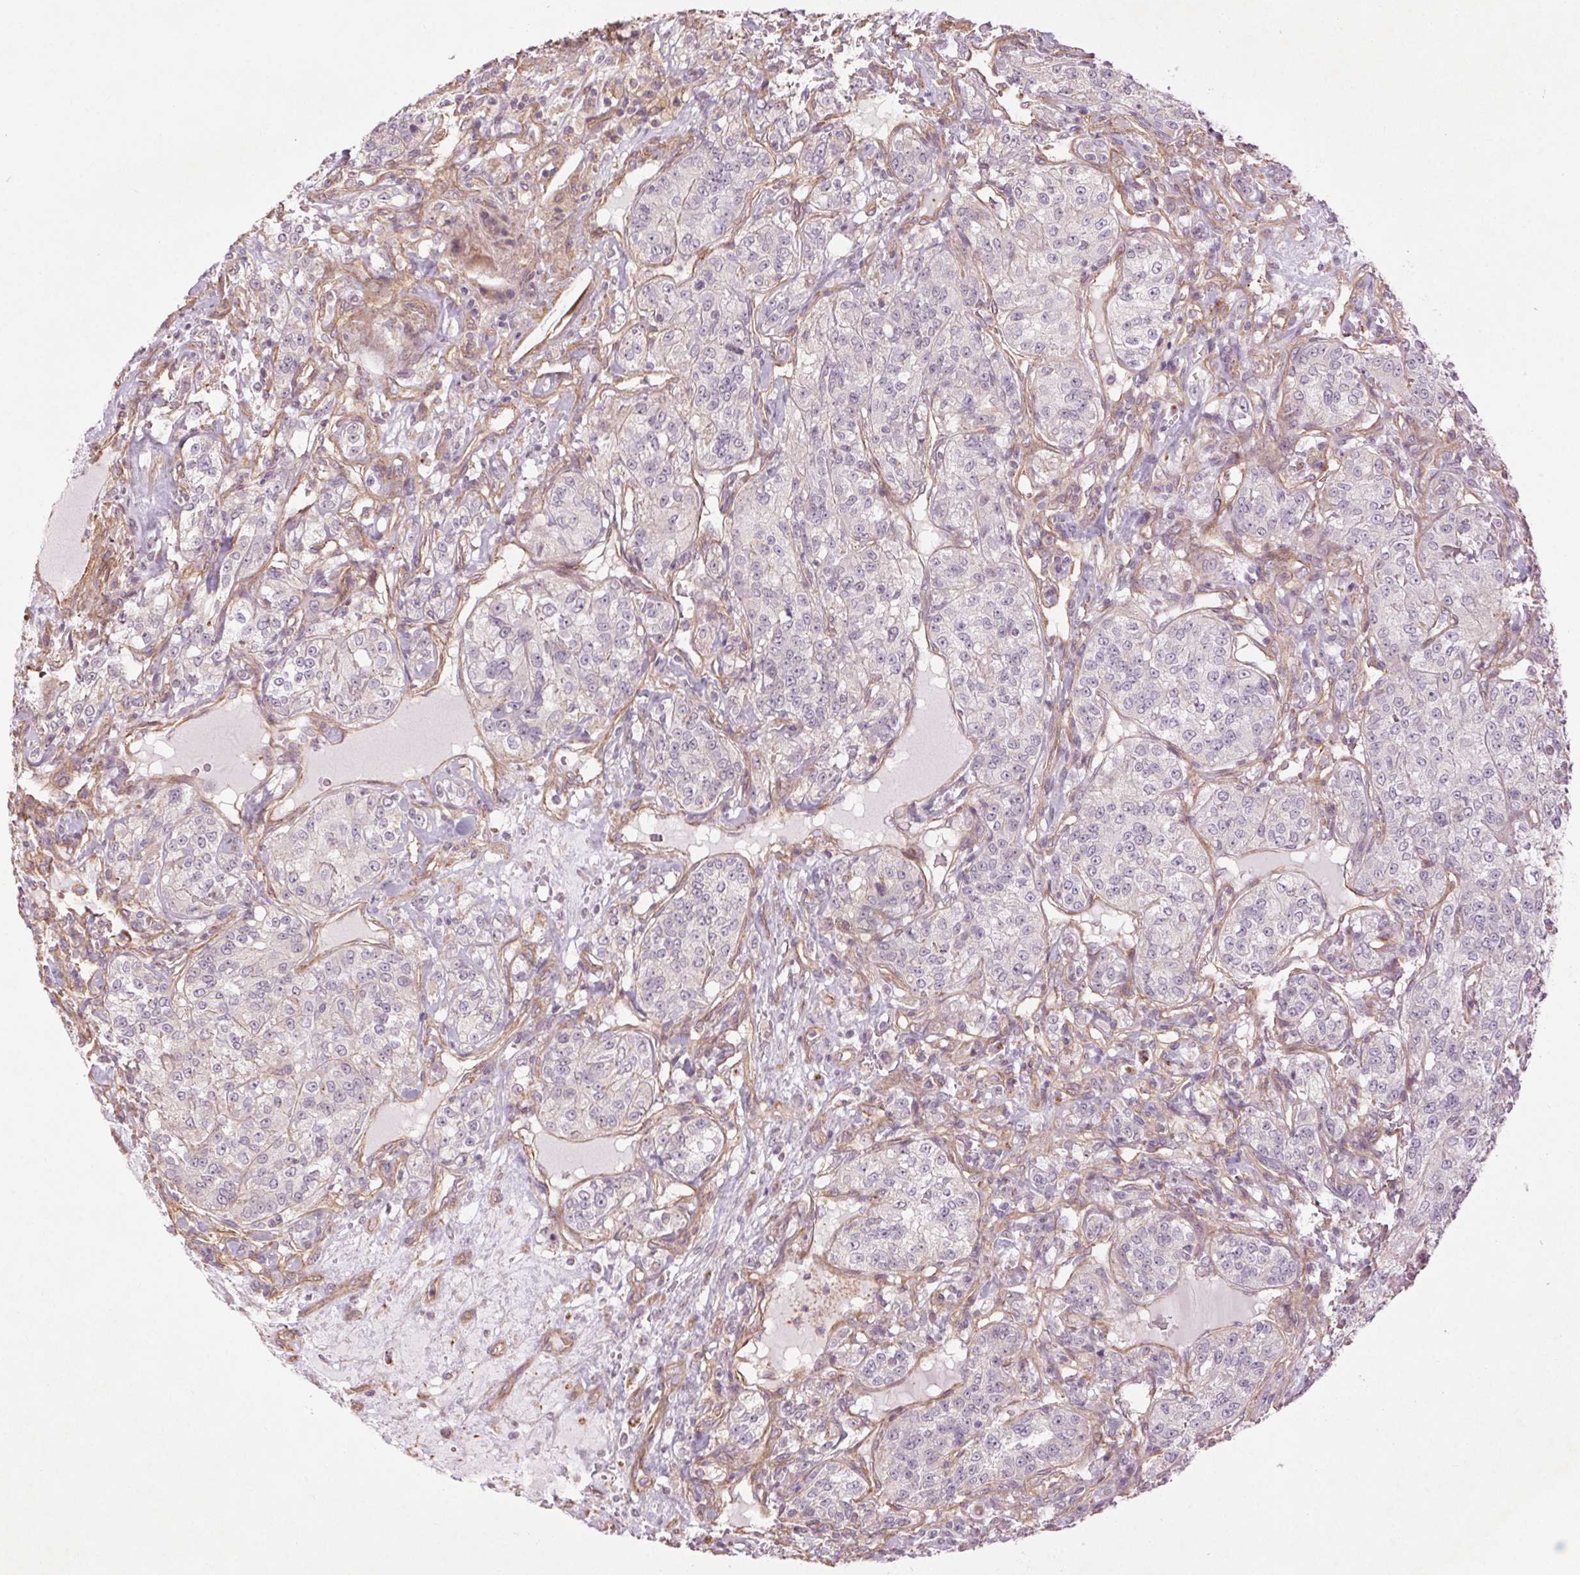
{"staining": {"intensity": "negative", "quantity": "none", "location": "none"}, "tissue": "renal cancer", "cell_type": "Tumor cells", "image_type": "cancer", "snomed": [{"axis": "morphology", "description": "Adenocarcinoma, NOS"}, {"axis": "topography", "description": "Kidney"}], "caption": "A photomicrograph of renal cancer stained for a protein shows no brown staining in tumor cells.", "gene": "CCSER1", "patient": {"sex": "female", "age": 63}}